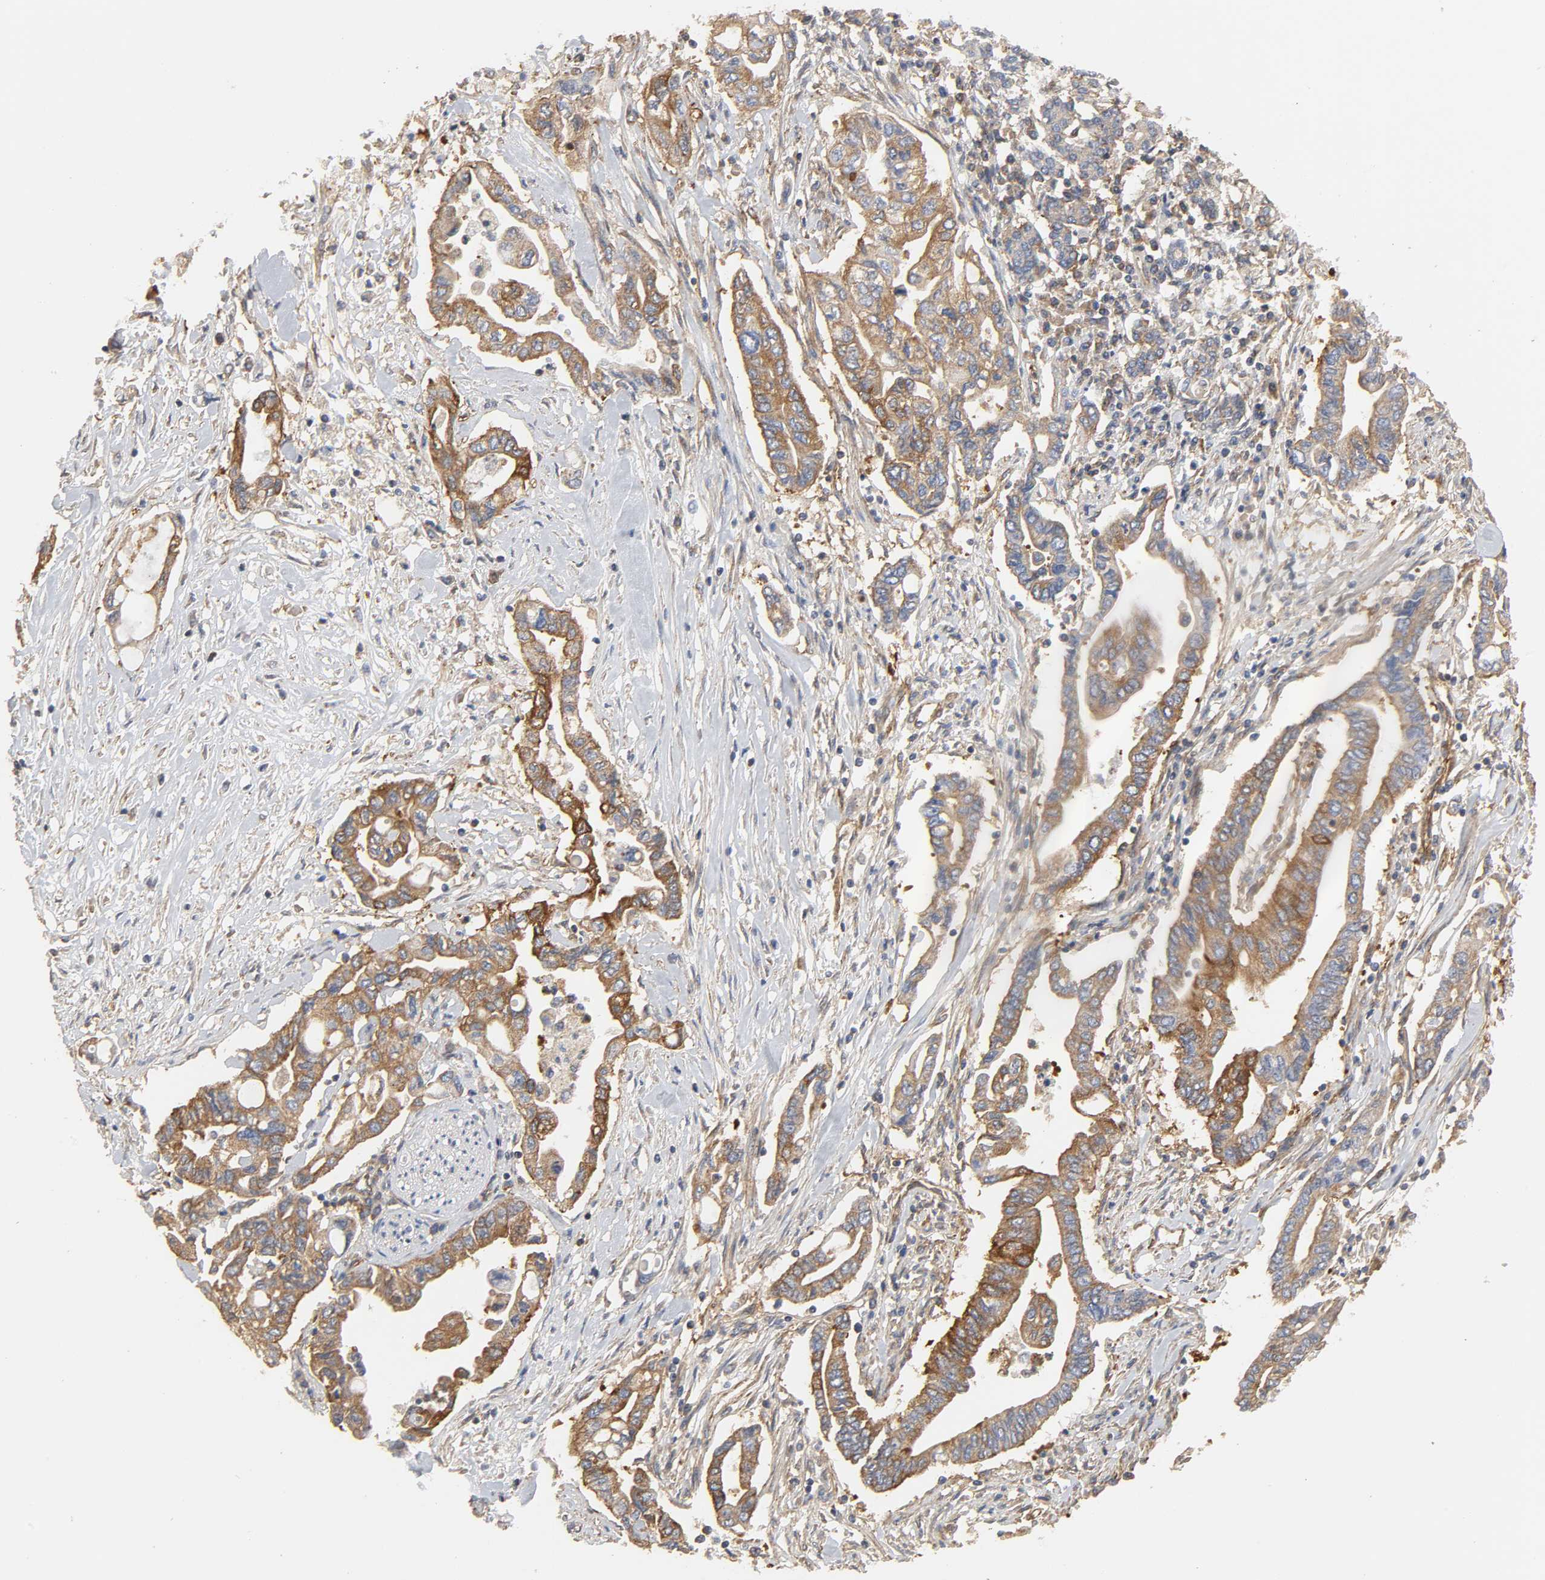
{"staining": {"intensity": "strong", "quantity": ">75%", "location": "cytoplasmic/membranous"}, "tissue": "pancreatic cancer", "cell_type": "Tumor cells", "image_type": "cancer", "snomed": [{"axis": "morphology", "description": "Adenocarcinoma, NOS"}, {"axis": "topography", "description": "Pancreas"}], "caption": "Immunohistochemistry (IHC) of pancreatic adenocarcinoma demonstrates high levels of strong cytoplasmic/membranous positivity in about >75% of tumor cells.", "gene": "SH3GLB1", "patient": {"sex": "female", "age": 57}}